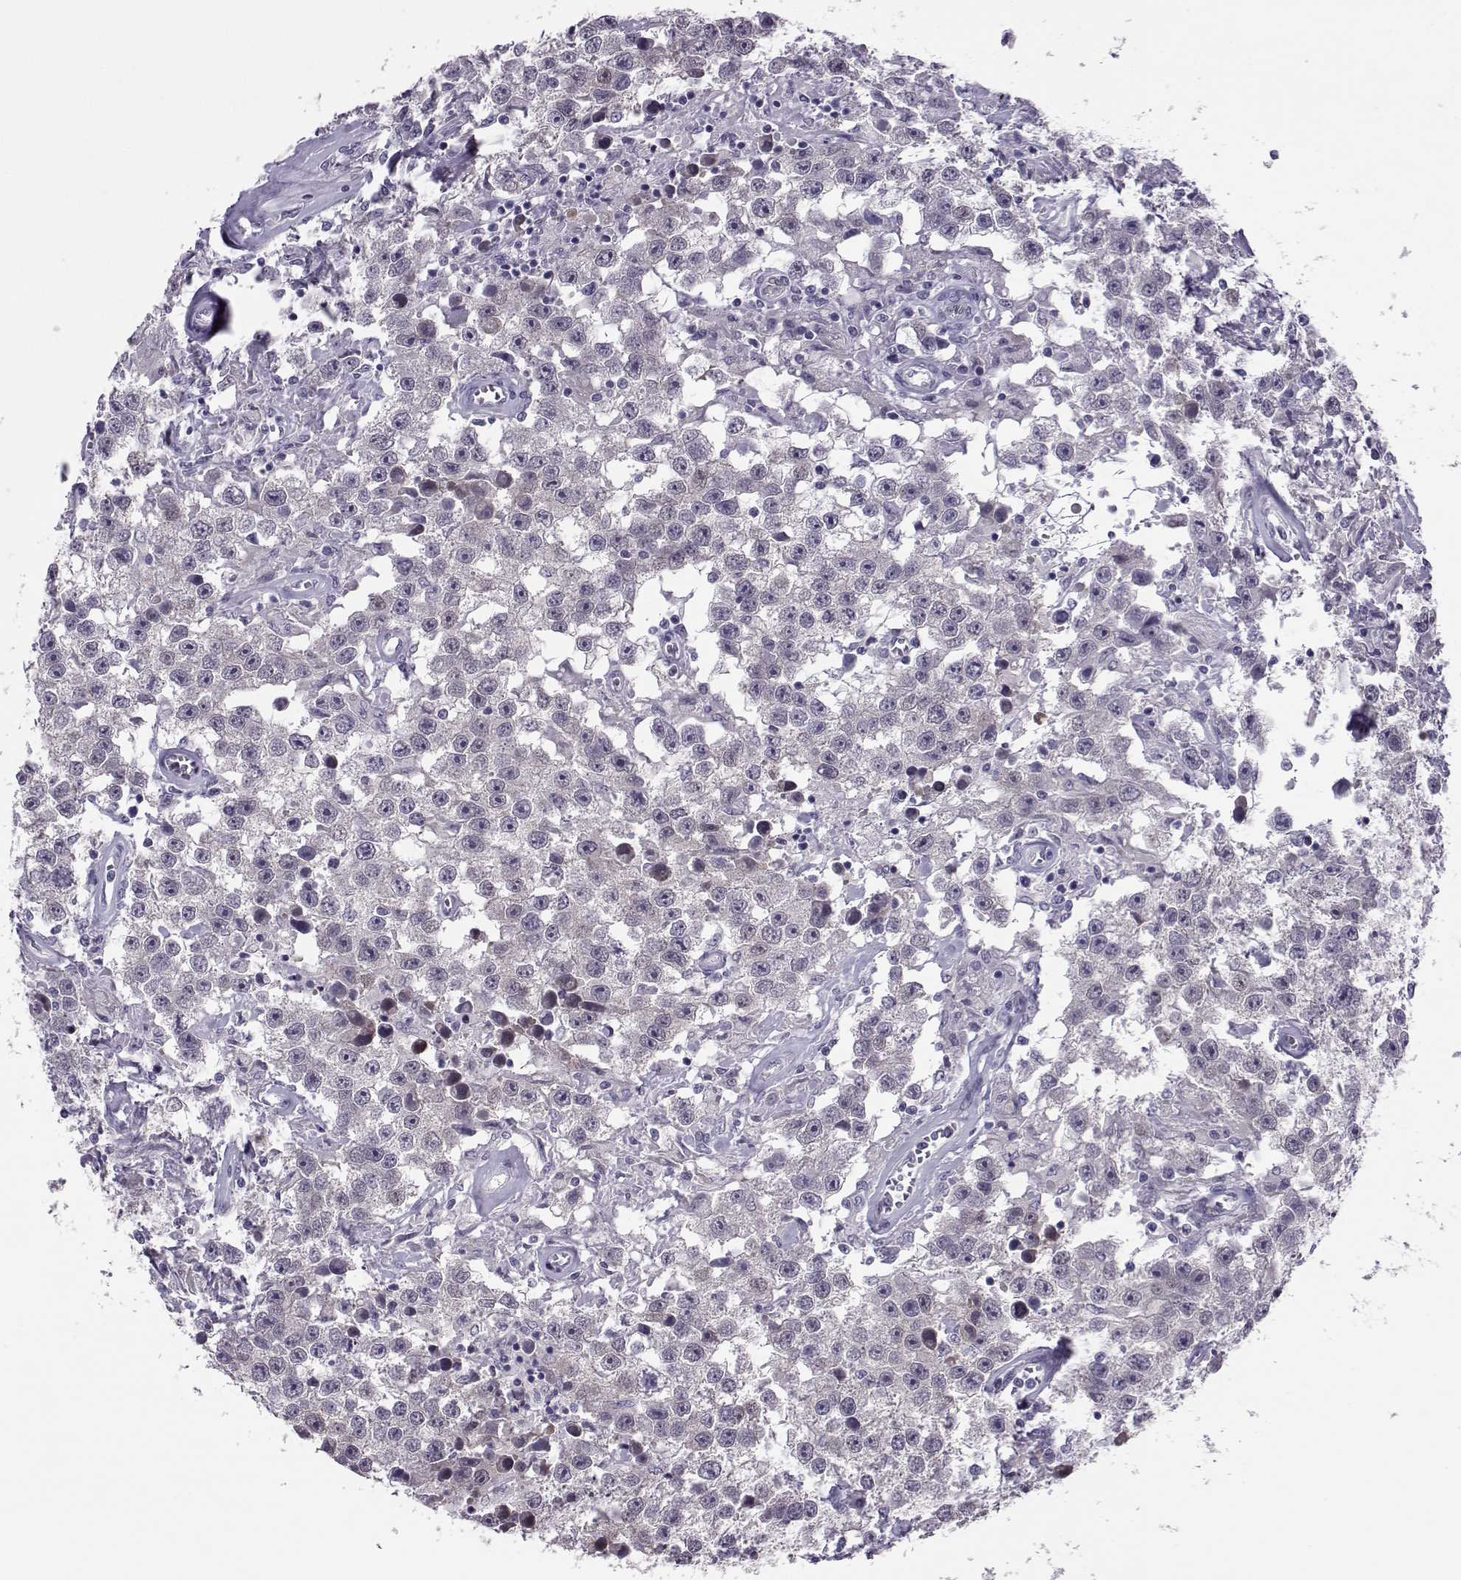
{"staining": {"intensity": "negative", "quantity": "none", "location": "none"}, "tissue": "testis cancer", "cell_type": "Tumor cells", "image_type": "cancer", "snomed": [{"axis": "morphology", "description": "Seminoma, NOS"}, {"axis": "topography", "description": "Testis"}], "caption": "Immunohistochemical staining of human testis seminoma demonstrates no significant staining in tumor cells.", "gene": "ASRGL1", "patient": {"sex": "male", "age": 43}}